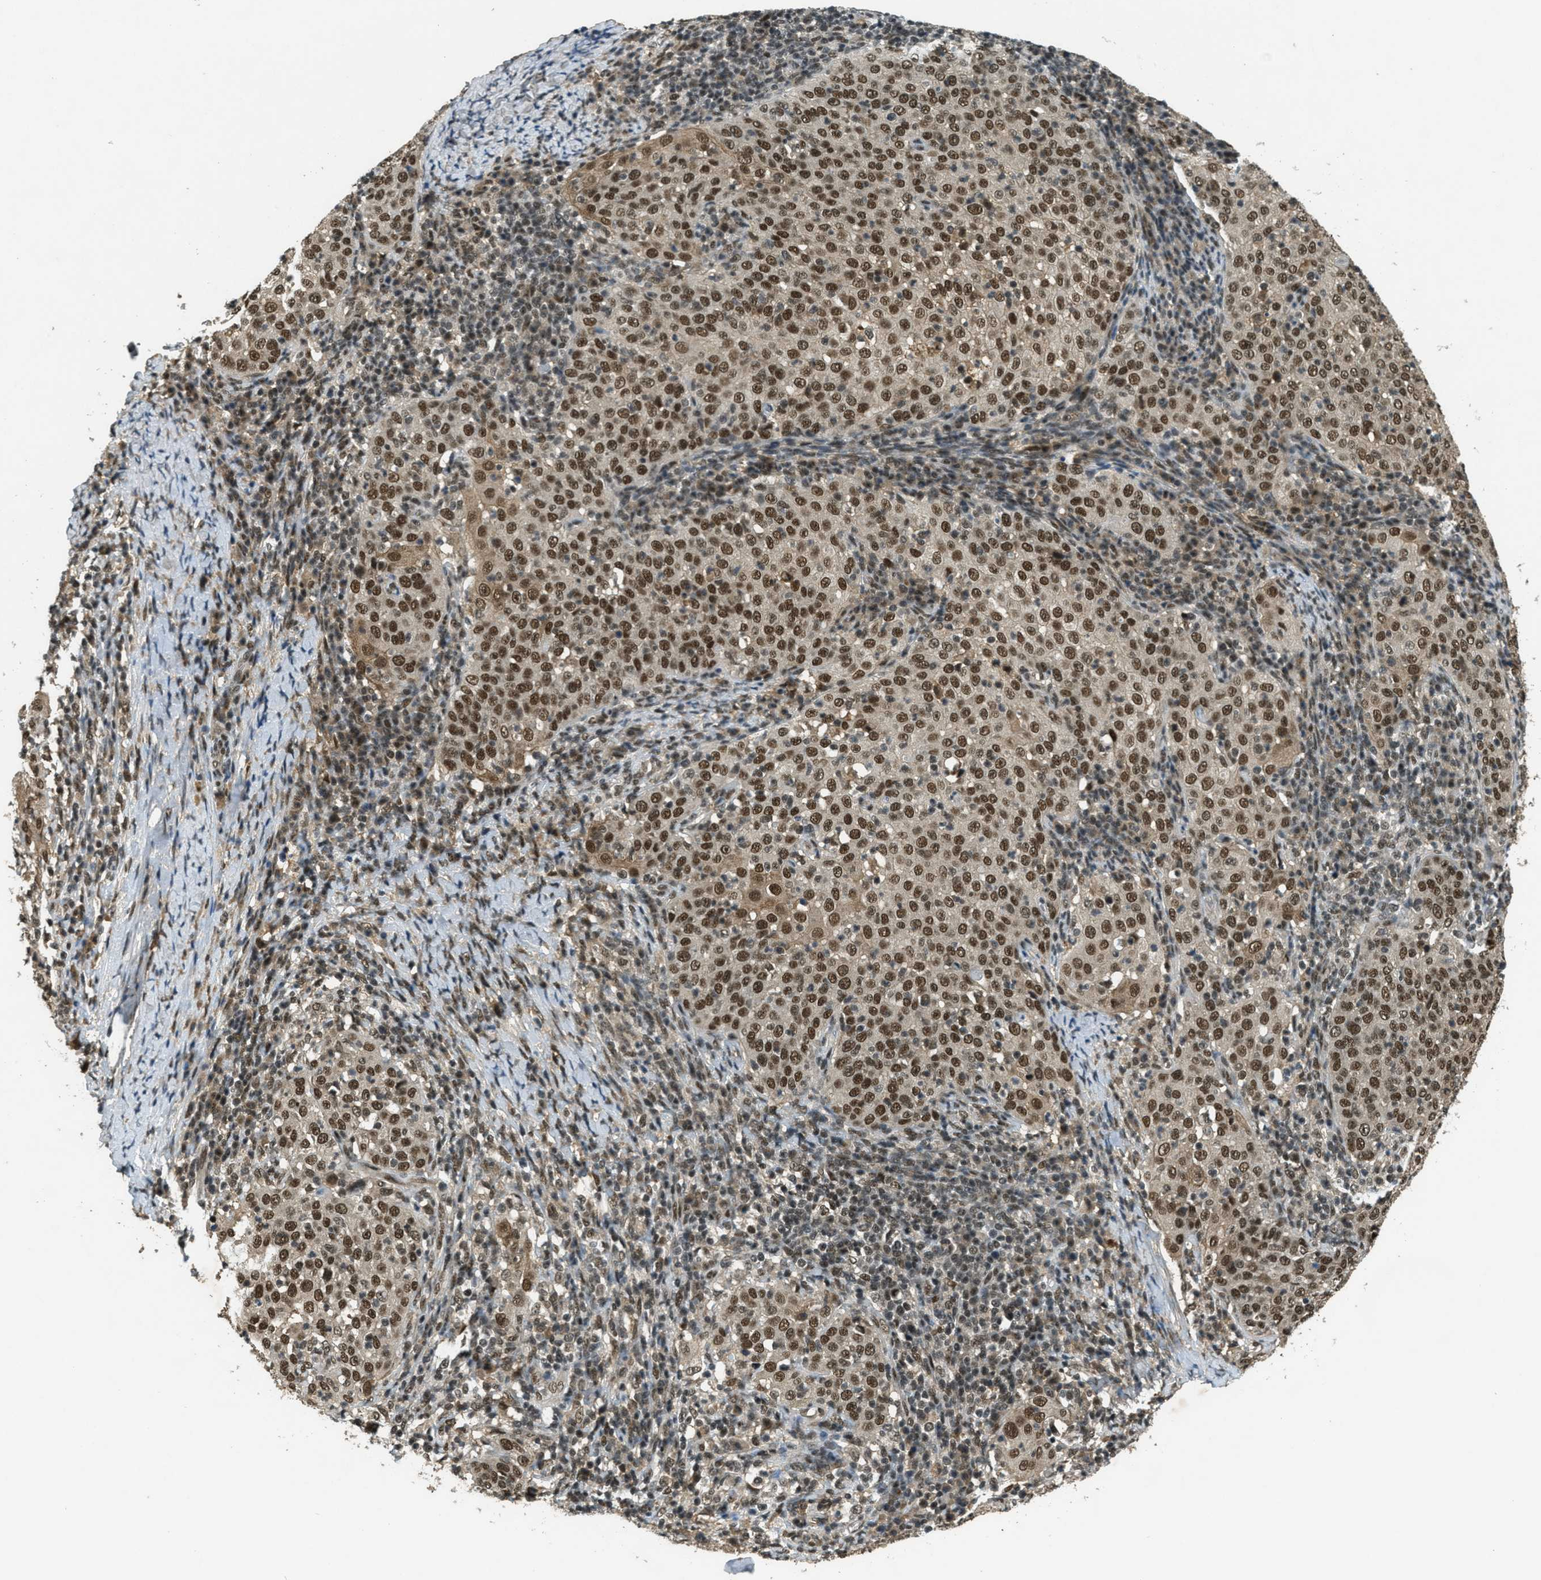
{"staining": {"intensity": "strong", "quantity": ">75%", "location": "cytoplasmic/membranous,nuclear"}, "tissue": "cervical cancer", "cell_type": "Tumor cells", "image_type": "cancer", "snomed": [{"axis": "morphology", "description": "Squamous cell carcinoma, NOS"}, {"axis": "topography", "description": "Cervix"}], "caption": "Strong cytoplasmic/membranous and nuclear staining for a protein is present in about >75% of tumor cells of squamous cell carcinoma (cervical) using IHC.", "gene": "ZNF148", "patient": {"sex": "female", "age": 51}}